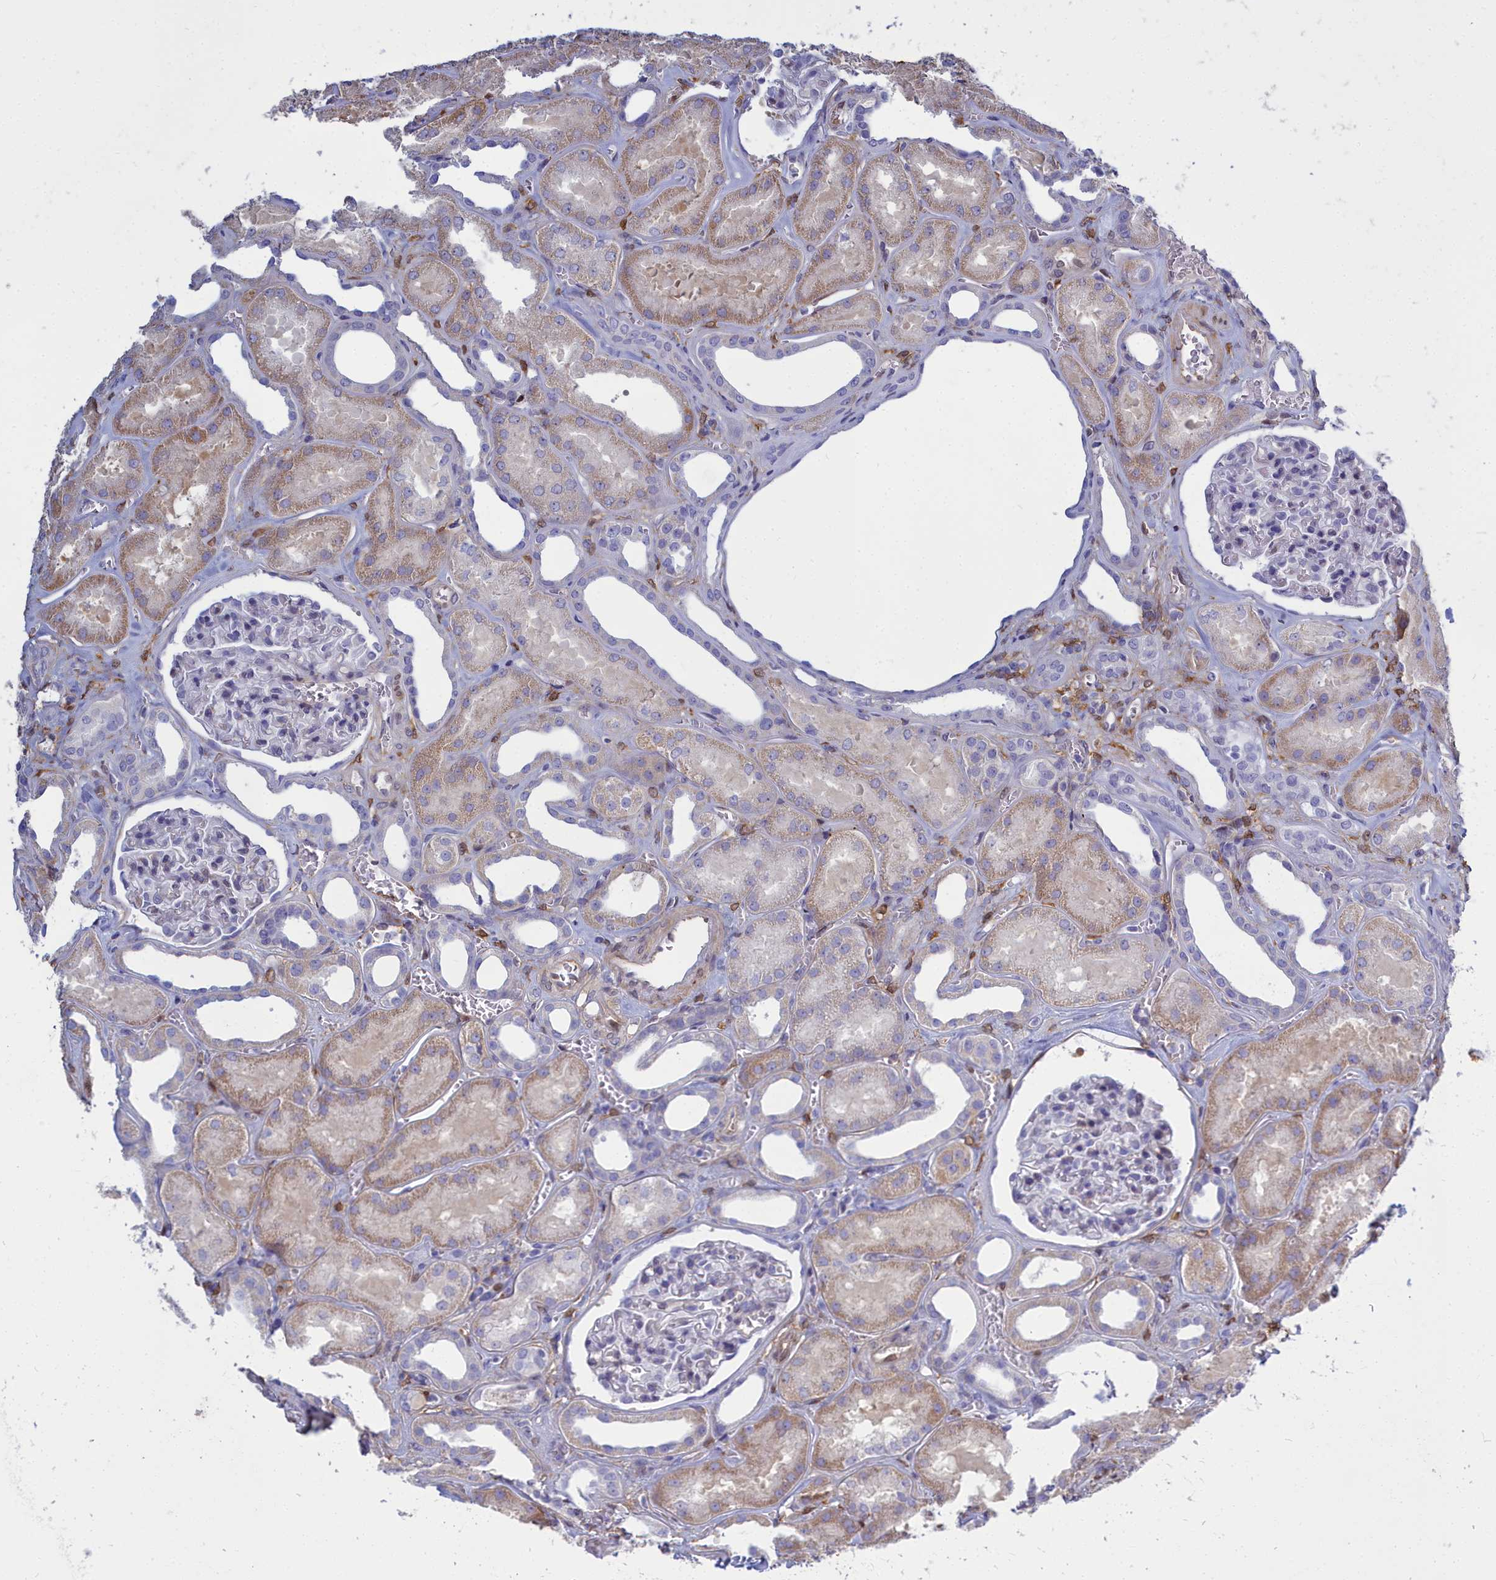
{"staining": {"intensity": "negative", "quantity": "none", "location": "none"}, "tissue": "kidney", "cell_type": "Cells in glomeruli", "image_type": "normal", "snomed": [{"axis": "morphology", "description": "Normal tissue, NOS"}, {"axis": "morphology", "description": "Adenocarcinoma, NOS"}, {"axis": "topography", "description": "Kidney"}], "caption": "Cells in glomeruli show no significant protein positivity in benign kidney.", "gene": "PPP1R14A", "patient": {"sex": "female", "age": 68}}